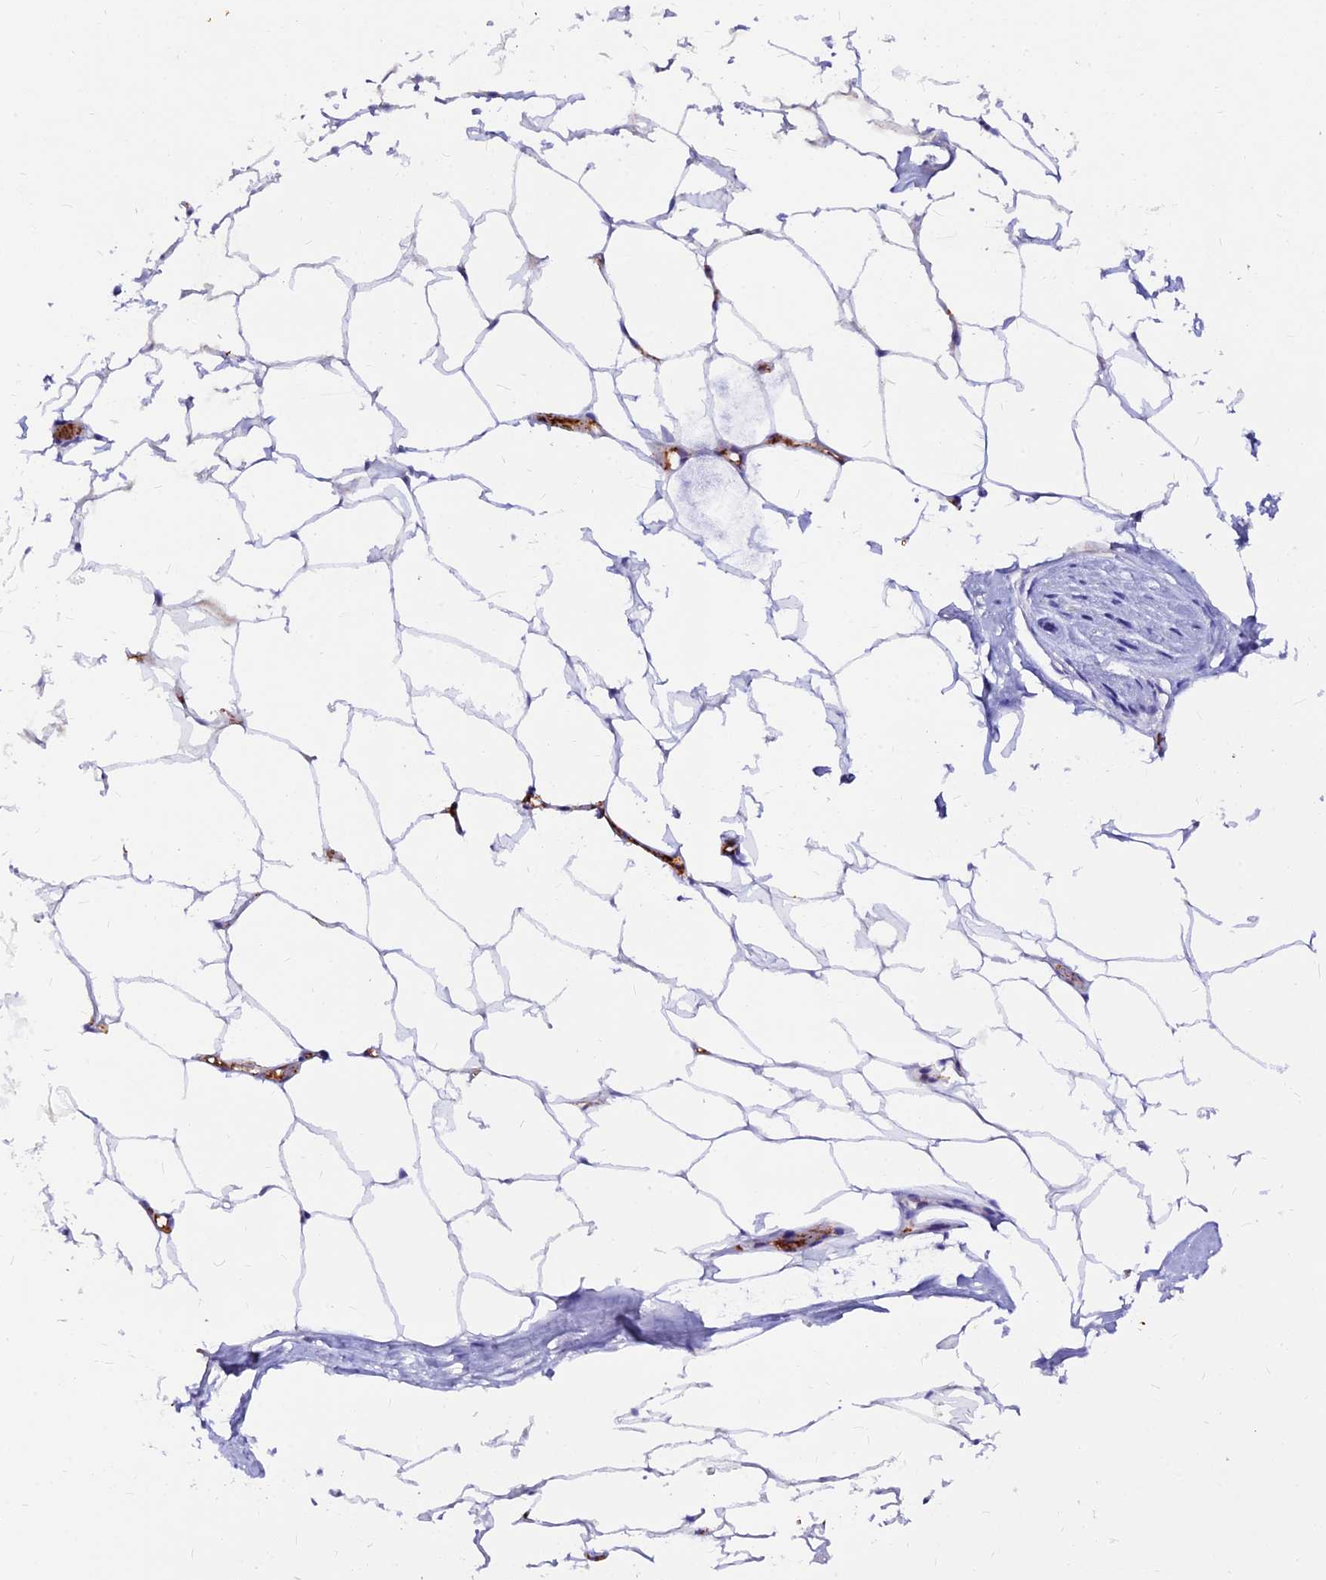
{"staining": {"intensity": "negative", "quantity": "none", "location": "none"}, "tissue": "adipose tissue", "cell_type": "Adipocytes", "image_type": "normal", "snomed": [{"axis": "morphology", "description": "Normal tissue, NOS"}, {"axis": "morphology", "description": "Adenocarcinoma, Low grade"}, {"axis": "topography", "description": "Prostate"}, {"axis": "topography", "description": "Peripheral nerve tissue"}], "caption": "A histopathology image of adipose tissue stained for a protein demonstrates no brown staining in adipocytes.", "gene": "DENND2D", "patient": {"sex": "male", "age": 63}}